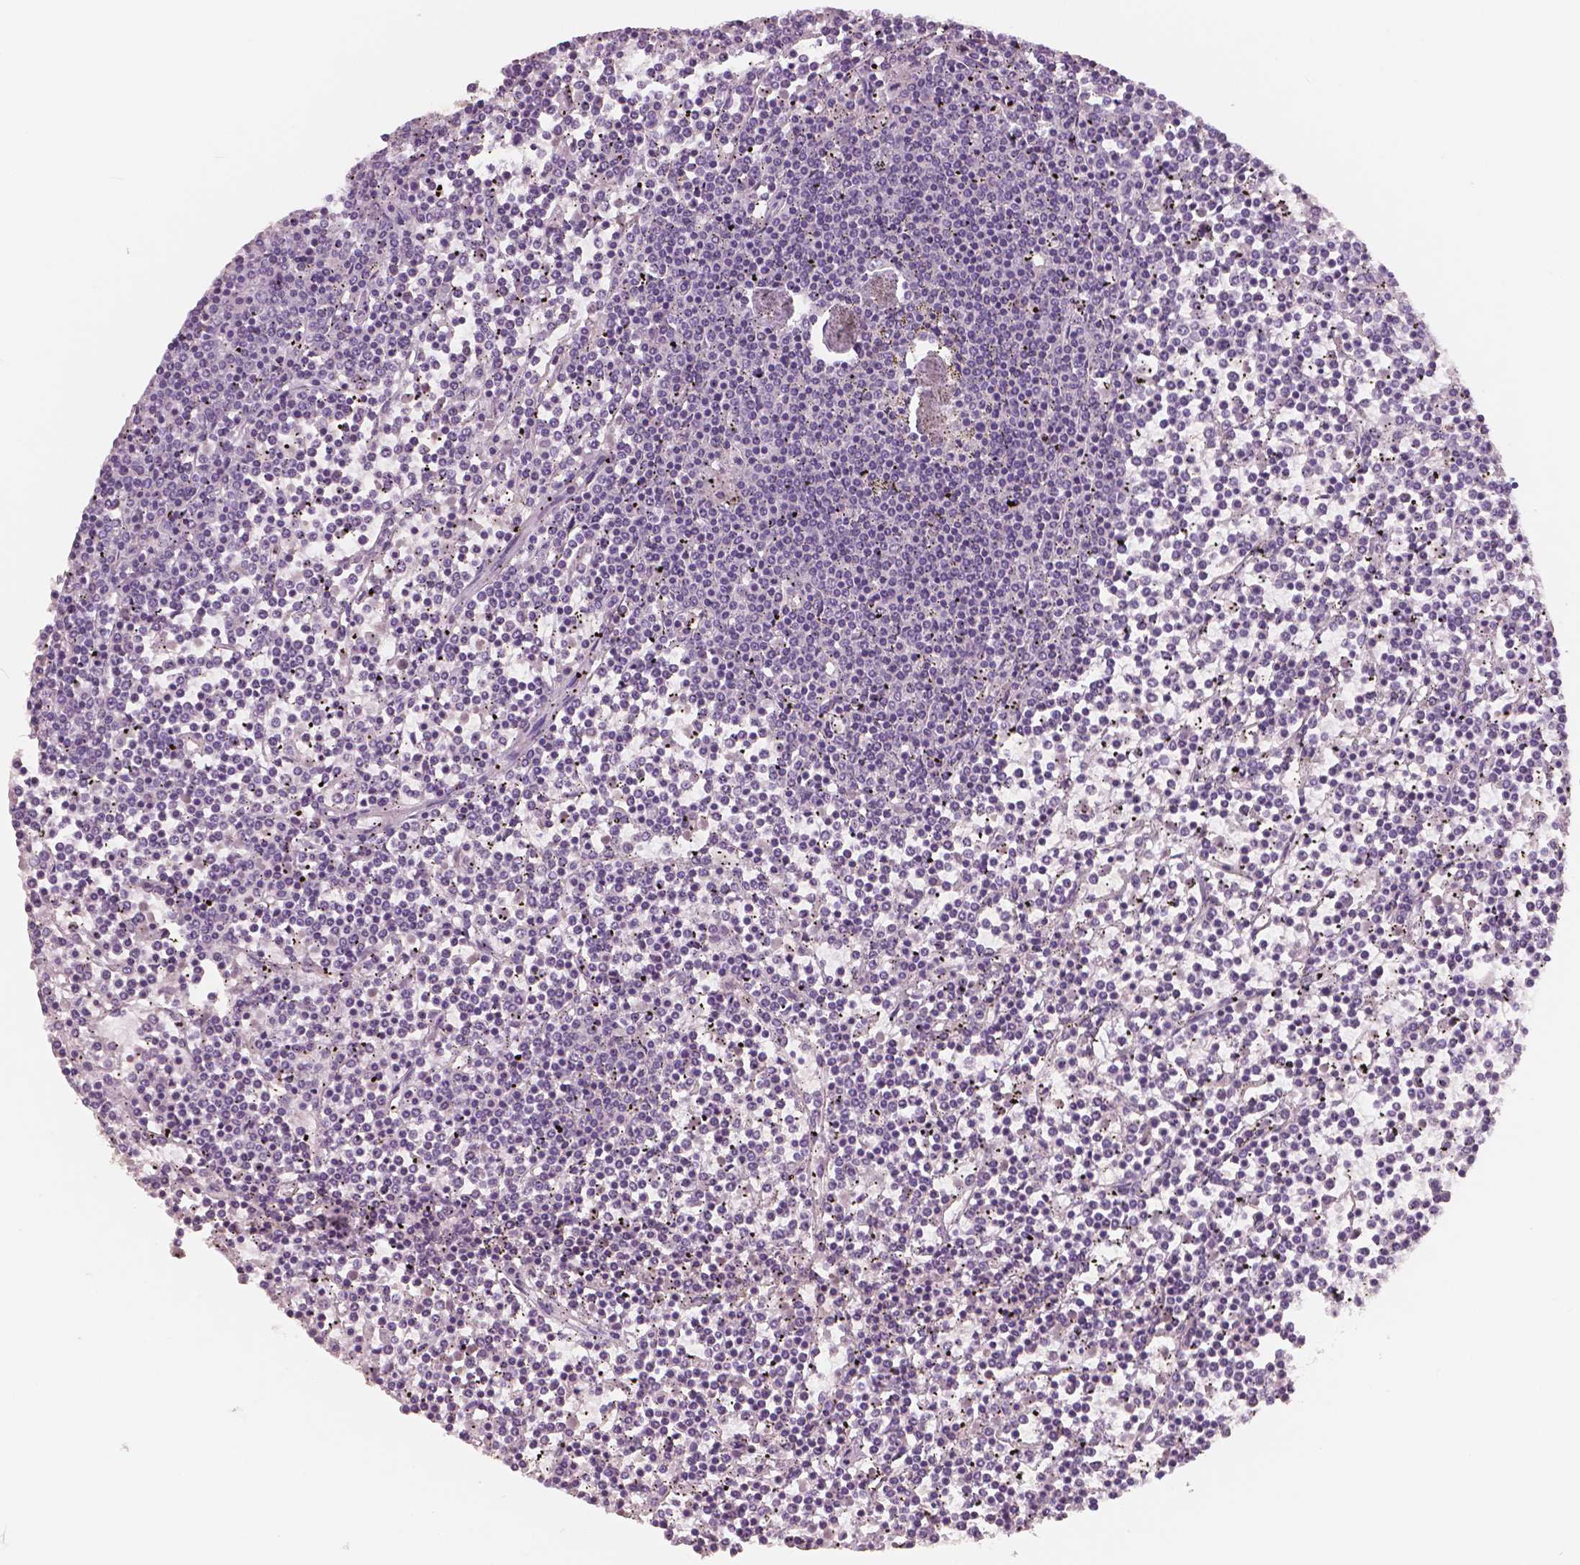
{"staining": {"intensity": "negative", "quantity": "none", "location": "none"}, "tissue": "lymphoma", "cell_type": "Tumor cells", "image_type": "cancer", "snomed": [{"axis": "morphology", "description": "Malignant lymphoma, non-Hodgkin's type, Low grade"}, {"axis": "topography", "description": "Spleen"}], "caption": "This is a histopathology image of immunohistochemistry staining of lymphoma, which shows no positivity in tumor cells. (DAB immunohistochemistry (IHC), high magnification).", "gene": "NECAB1", "patient": {"sex": "female", "age": 19}}